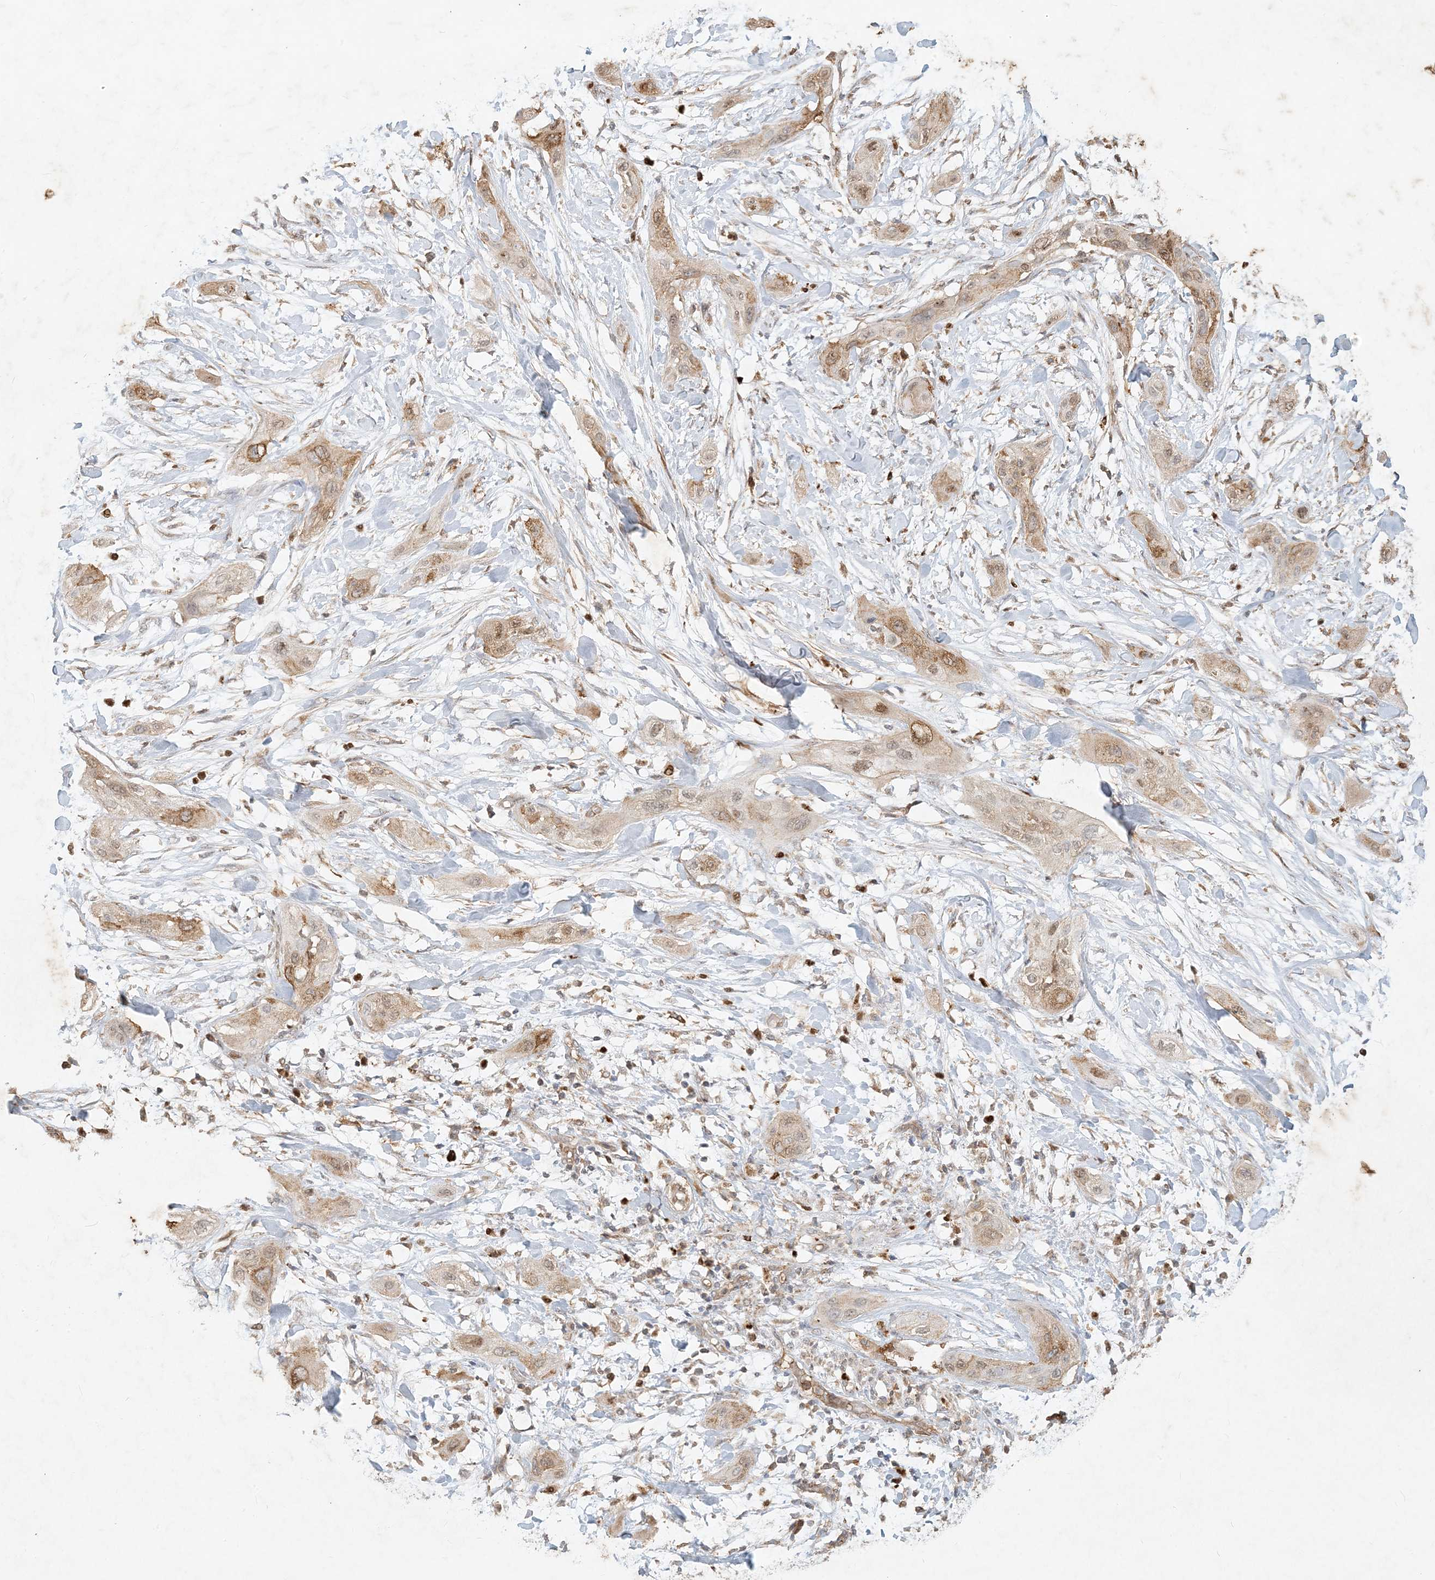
{"staining": {"intensity": "moderate", "quantity": ">75%", "location": "cytoplasmic/membranous,nuclear"}, "tissue": "lung cancer", "cell_type": "Tumor cells", "image_type": "cancer", "snomed": [{"axis": "morphology", "description": "Squamous cell carcinoma, NOS"}, {"axis": "topography", "description": "Lung"}], "caption": "There is medium levels of moderate cytoplasmic/membranous and nuclear expression in tumor cells of lung cancer, as demonstrated by immunohistochemical staining (brown color).", "gene": "MCOLN1", "patient": {"sex": "female", "age": 47}}